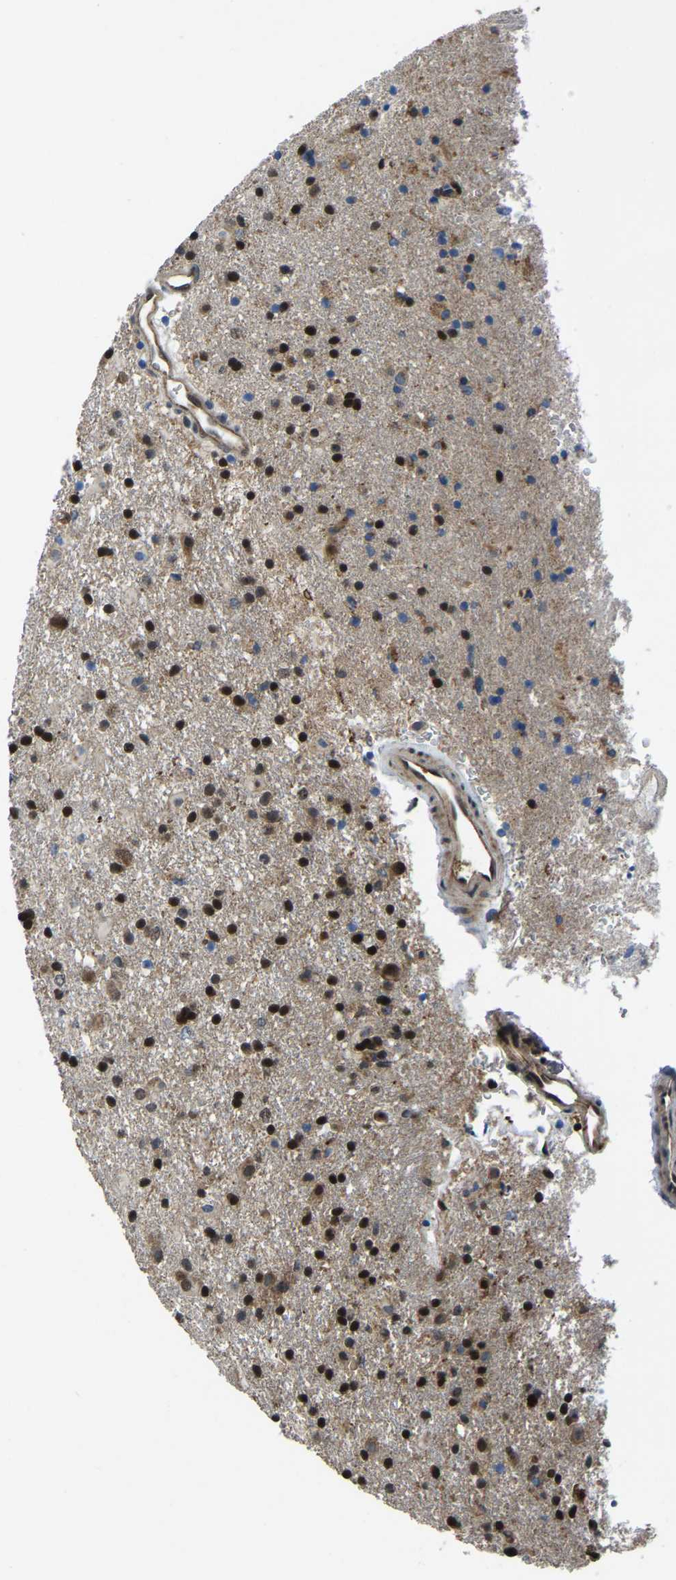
{"staining": {"intensity": "strong", "quantity": ">75%", "location": "cytoplasmic/membranous,nuclear"}, "tissue": "glioma", "cell_type": "Tumor cells", "image_type": "cancer", "snomed": [{"axis": "morphology", "description": "Glioma, malignant, Low grade"}, {"axis": "topography", "description": "Brain"}], "caption": "Glioma stained with immunohistochemistry (IHC) demonstrates strong cytoplasmic/membranous and nuclear staining in about >75% of tumor cells. (DAB IHC with brightfield microscopy, high magnification).", "gene": "DFFA", "patient": {"sex": "male", "age": 65}}